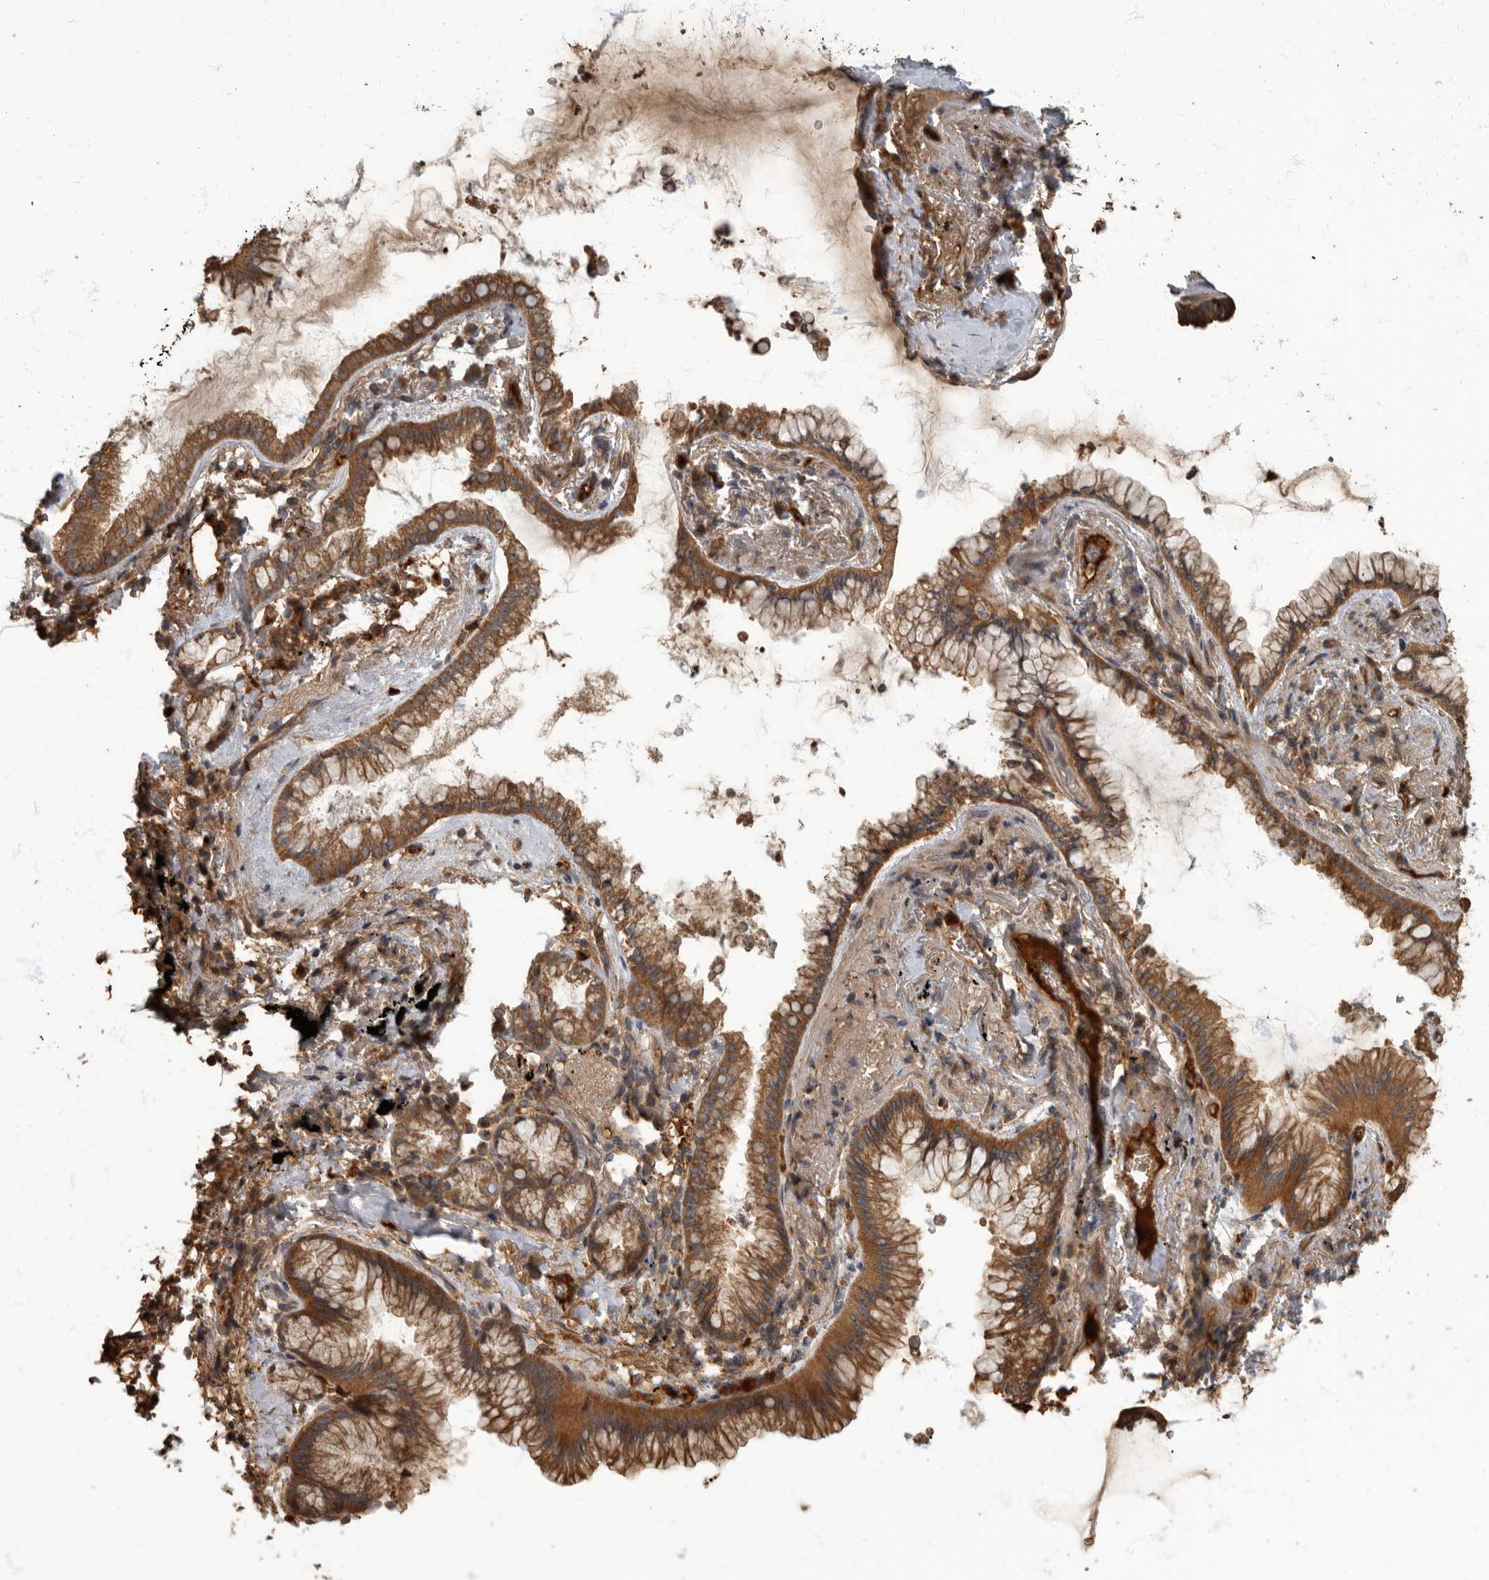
{"staining": {"intensity": "strong", "quantity": ">75%", "location": "cytoplasmic/membranous"}, "tissue": "lung cancer", "cell_type": "Tumor cells", "image_type": "cancer", "snomed": [{"axis": "morphology", "description": "Adenocarcinoma, NOS"}, {"axis": "topography", "description": "Lung"}], "caption": "Lung cancer stained for a protein reveals strong cytoplasmic/membranous positivity in tumor cells.", "gene": "DAAM1", "patient": {"sex": "female", "age": 70}}